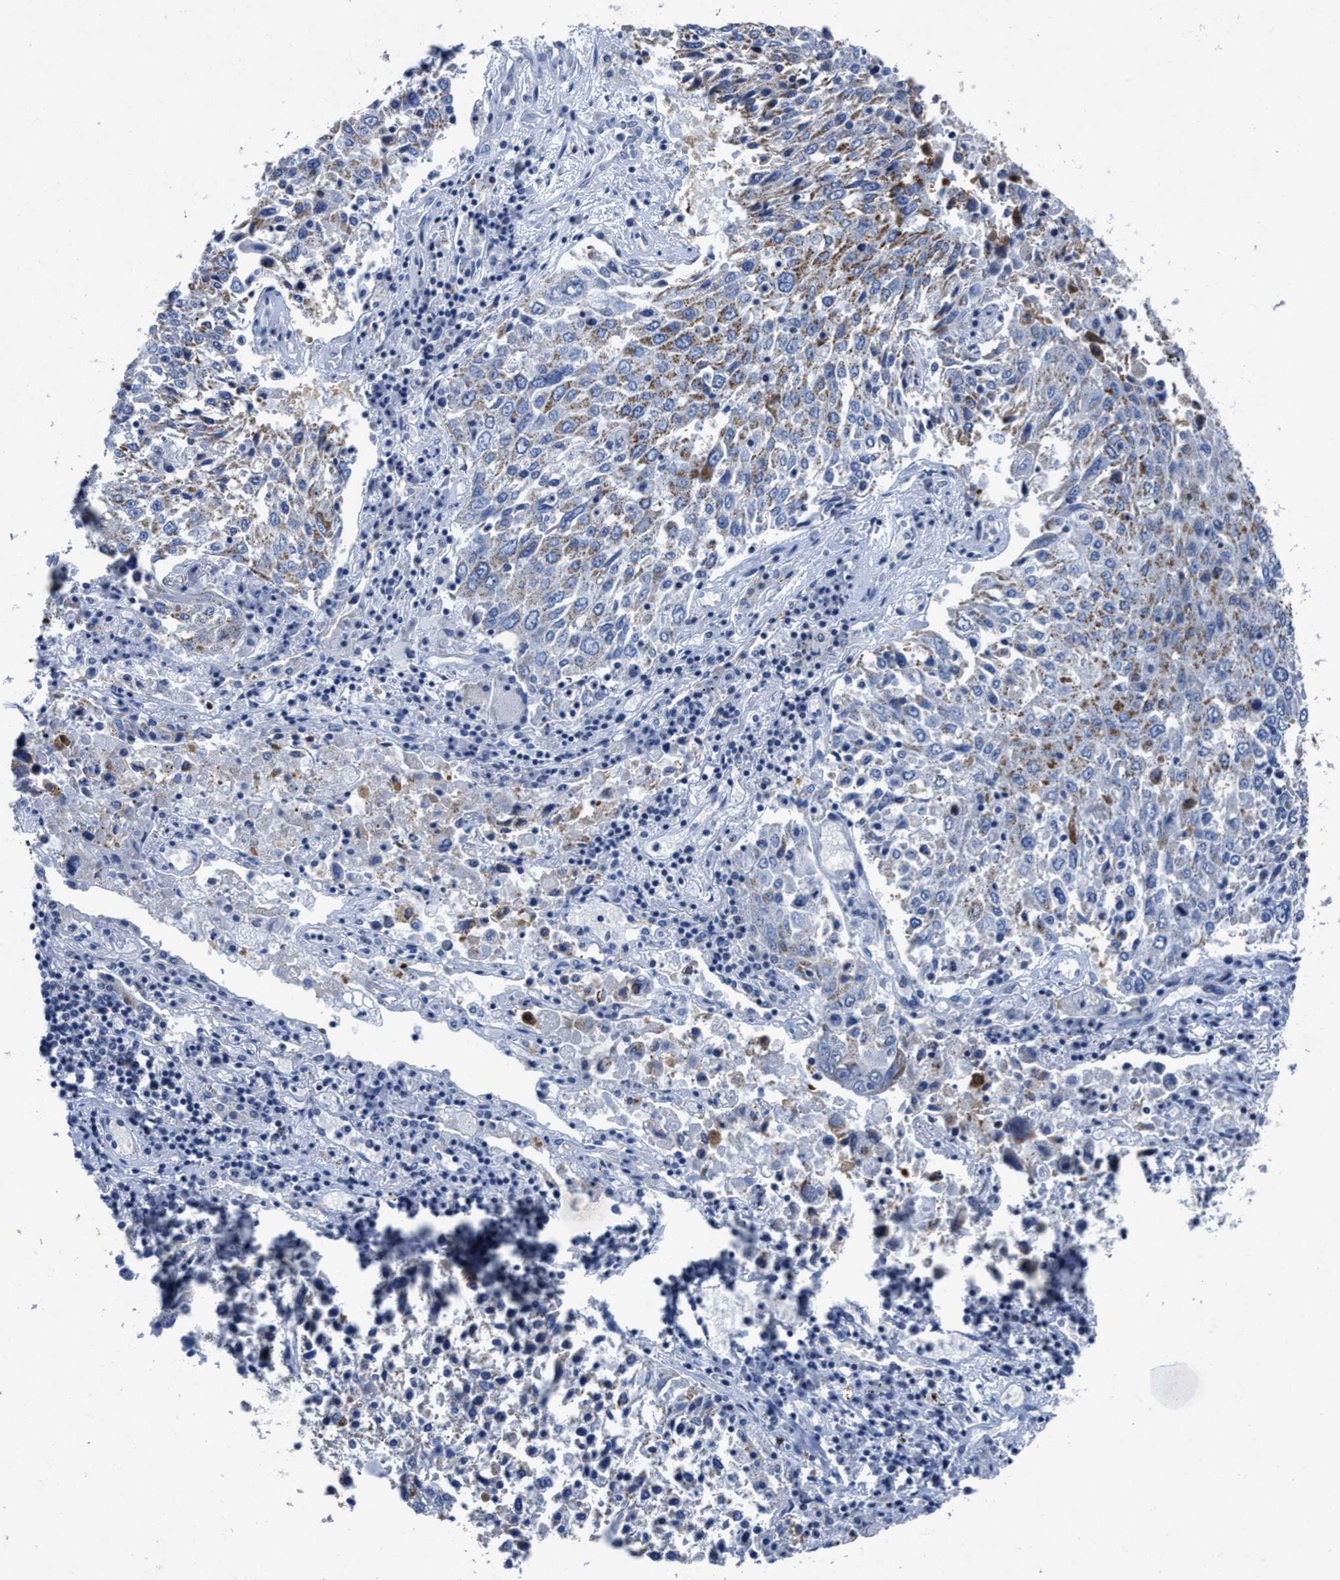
{"staining": {"intensity": "moderate", "quantity": ">75%", "location": "cytoplasmic/membranous"}, "tissue": "lung cancer", "cell_type": "Tumor cells", "image_type": "cancer", "snomed": [{"axis": "morphology", "description": "Squamous cell carcinoma, NOS"}, {"axis": "topography", "description": "Lung"}], "caption": "The micrograph displays staining of squamous cell carcinoma (lung), revealing moderate cytoplasmic/membranous protein positivity (brown color) within tumor cells. The staining is performed using DAB (3,3'-diaminobenzidine) brown chromogen to label protein expression. The nuclei are counter-stained blue using hematoxylin.", "gene": "ID3", "patient": {"sex": "male", "age": 65}}